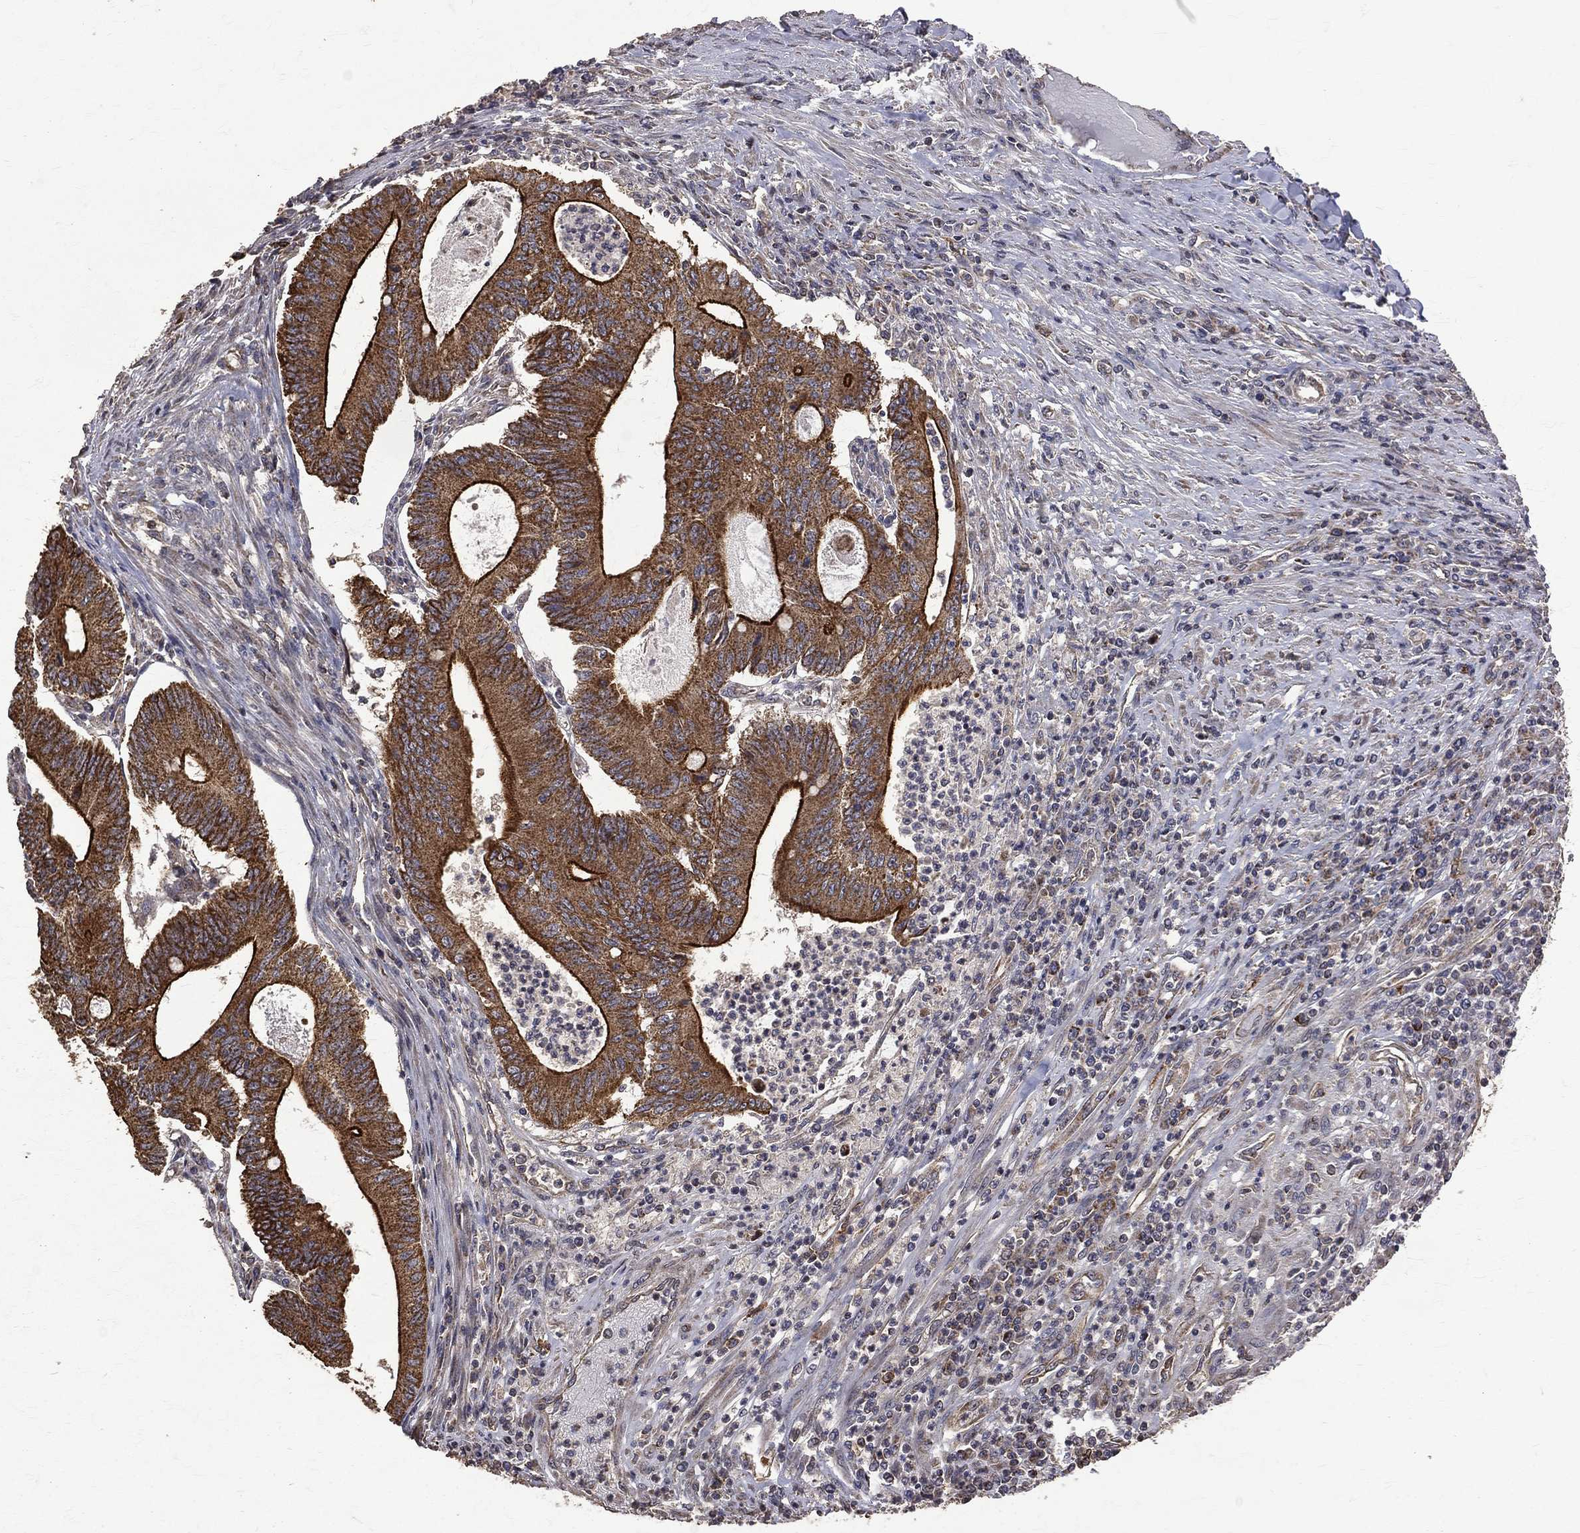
{"staining": {"intensity": "moderate", "quantity": ">75%", "location": "cytoplasmic/membranous"}, "tissue": "colorectal cancer", "cell_type": "Tumor cells", "image_type": "cancer", "snomed": [{"axis": "morphology", "description": "Adenocarcinoma, NOS"}, {"axis": "topography", "description": "Colon"}], "caption": "Human colorectal cancer (adenocarcinoma) stained with a brown dye shows moderate cytoplasmic/membranous positive expression in about >75% of tumor cells.", "gene": "RPGR", "patient": {"sex": "female", "age": 70}}